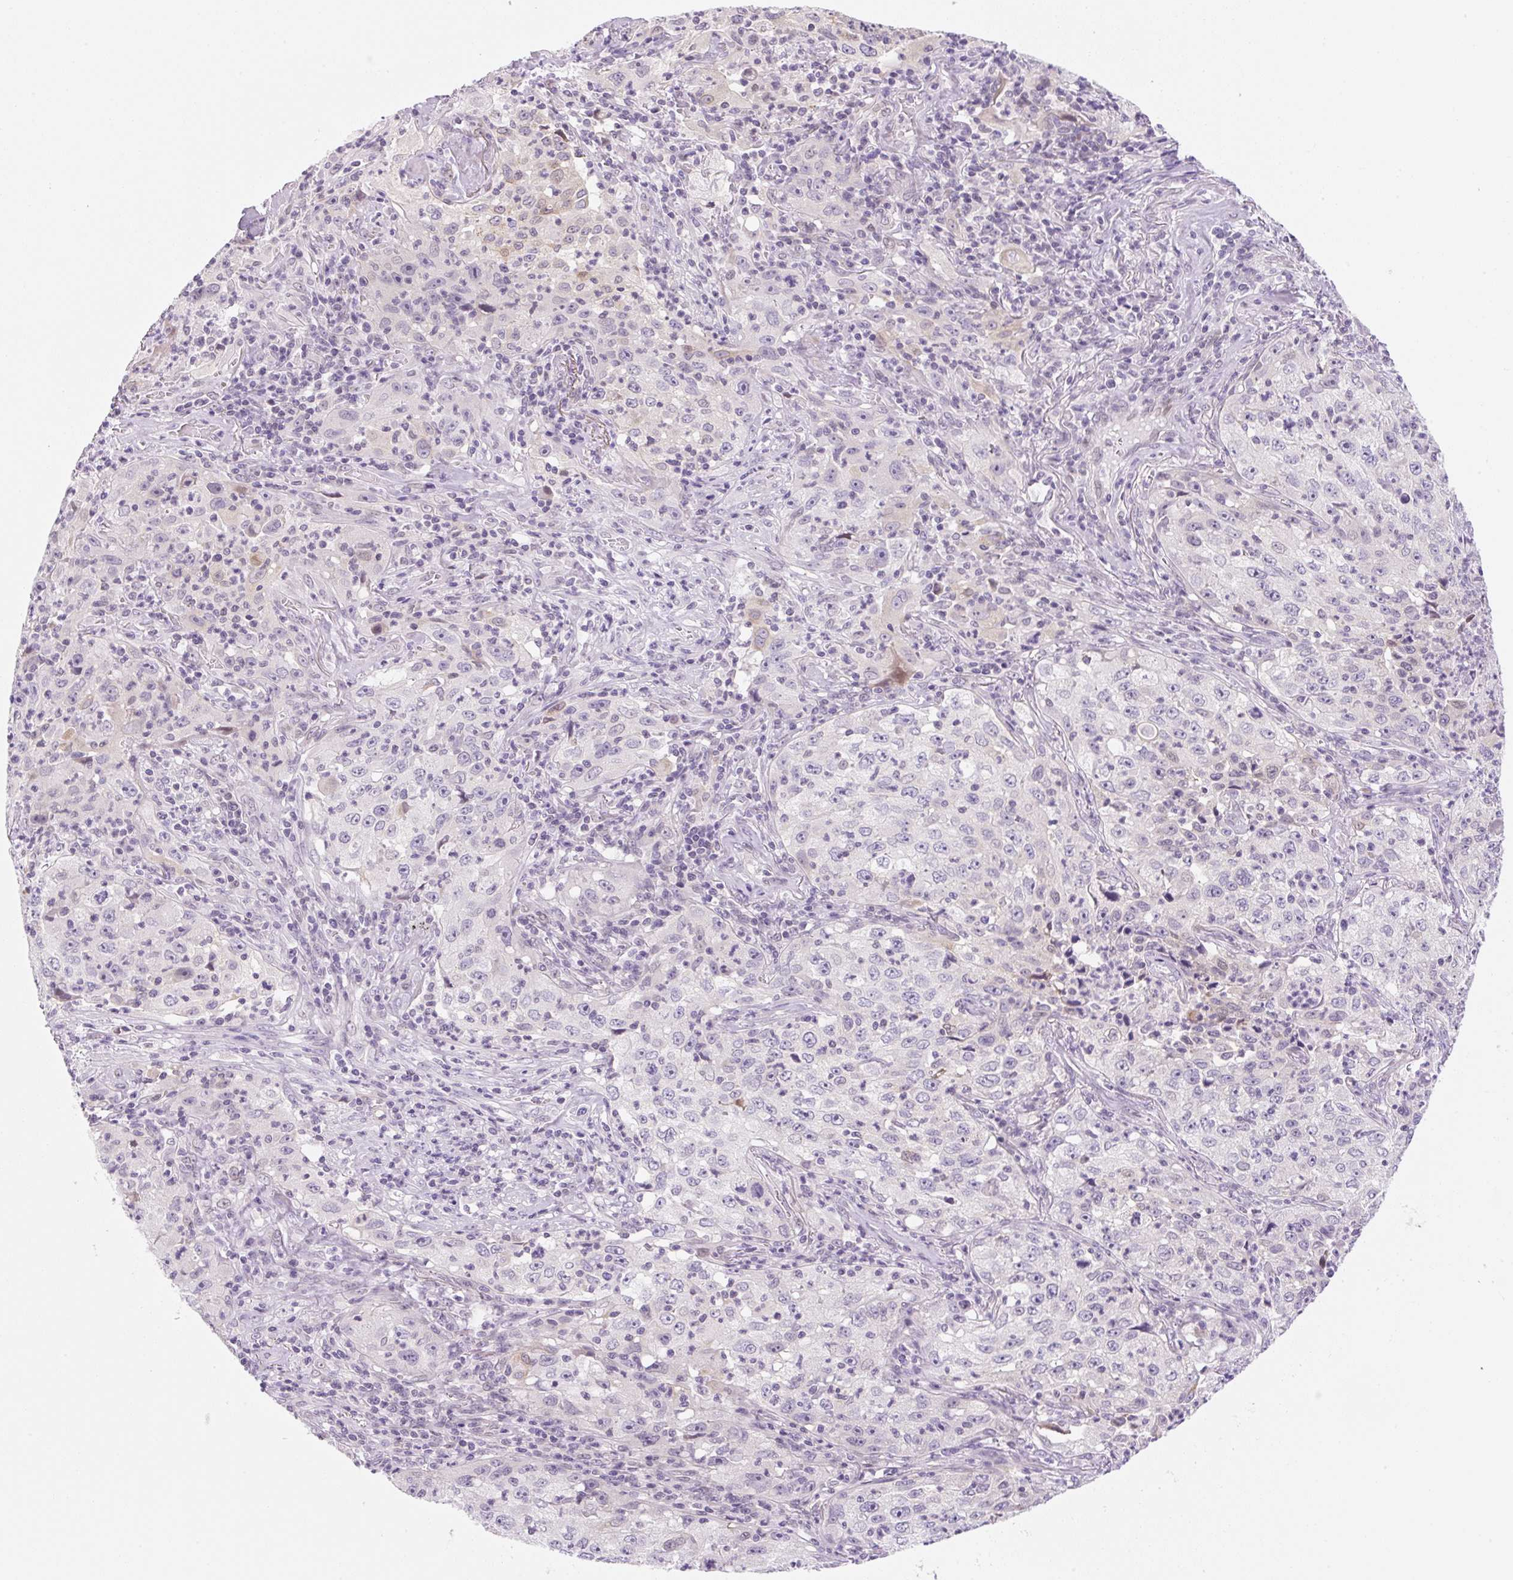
{"staining": {"intensity": "negative", "quantity": "none", "location": "none"}, "tissue": "lung cancer", "cell_type": "Tumor cells", "image_type": "cancer", "snomed": [{"axis": "morphology", "description": "Squamous cell carcinoma, NOS"}, {"axis": "topography", "description": "Lung"}], "caption": "Micrograph shows no protein staining in tumor cells of lung cancer (squamous cell carcinoma) tissue. (Immunohistochemistry, brightfield microscopy, high magnification).", "gene": "SYNE3", "patient": {"sex": "male", "age": 71}}